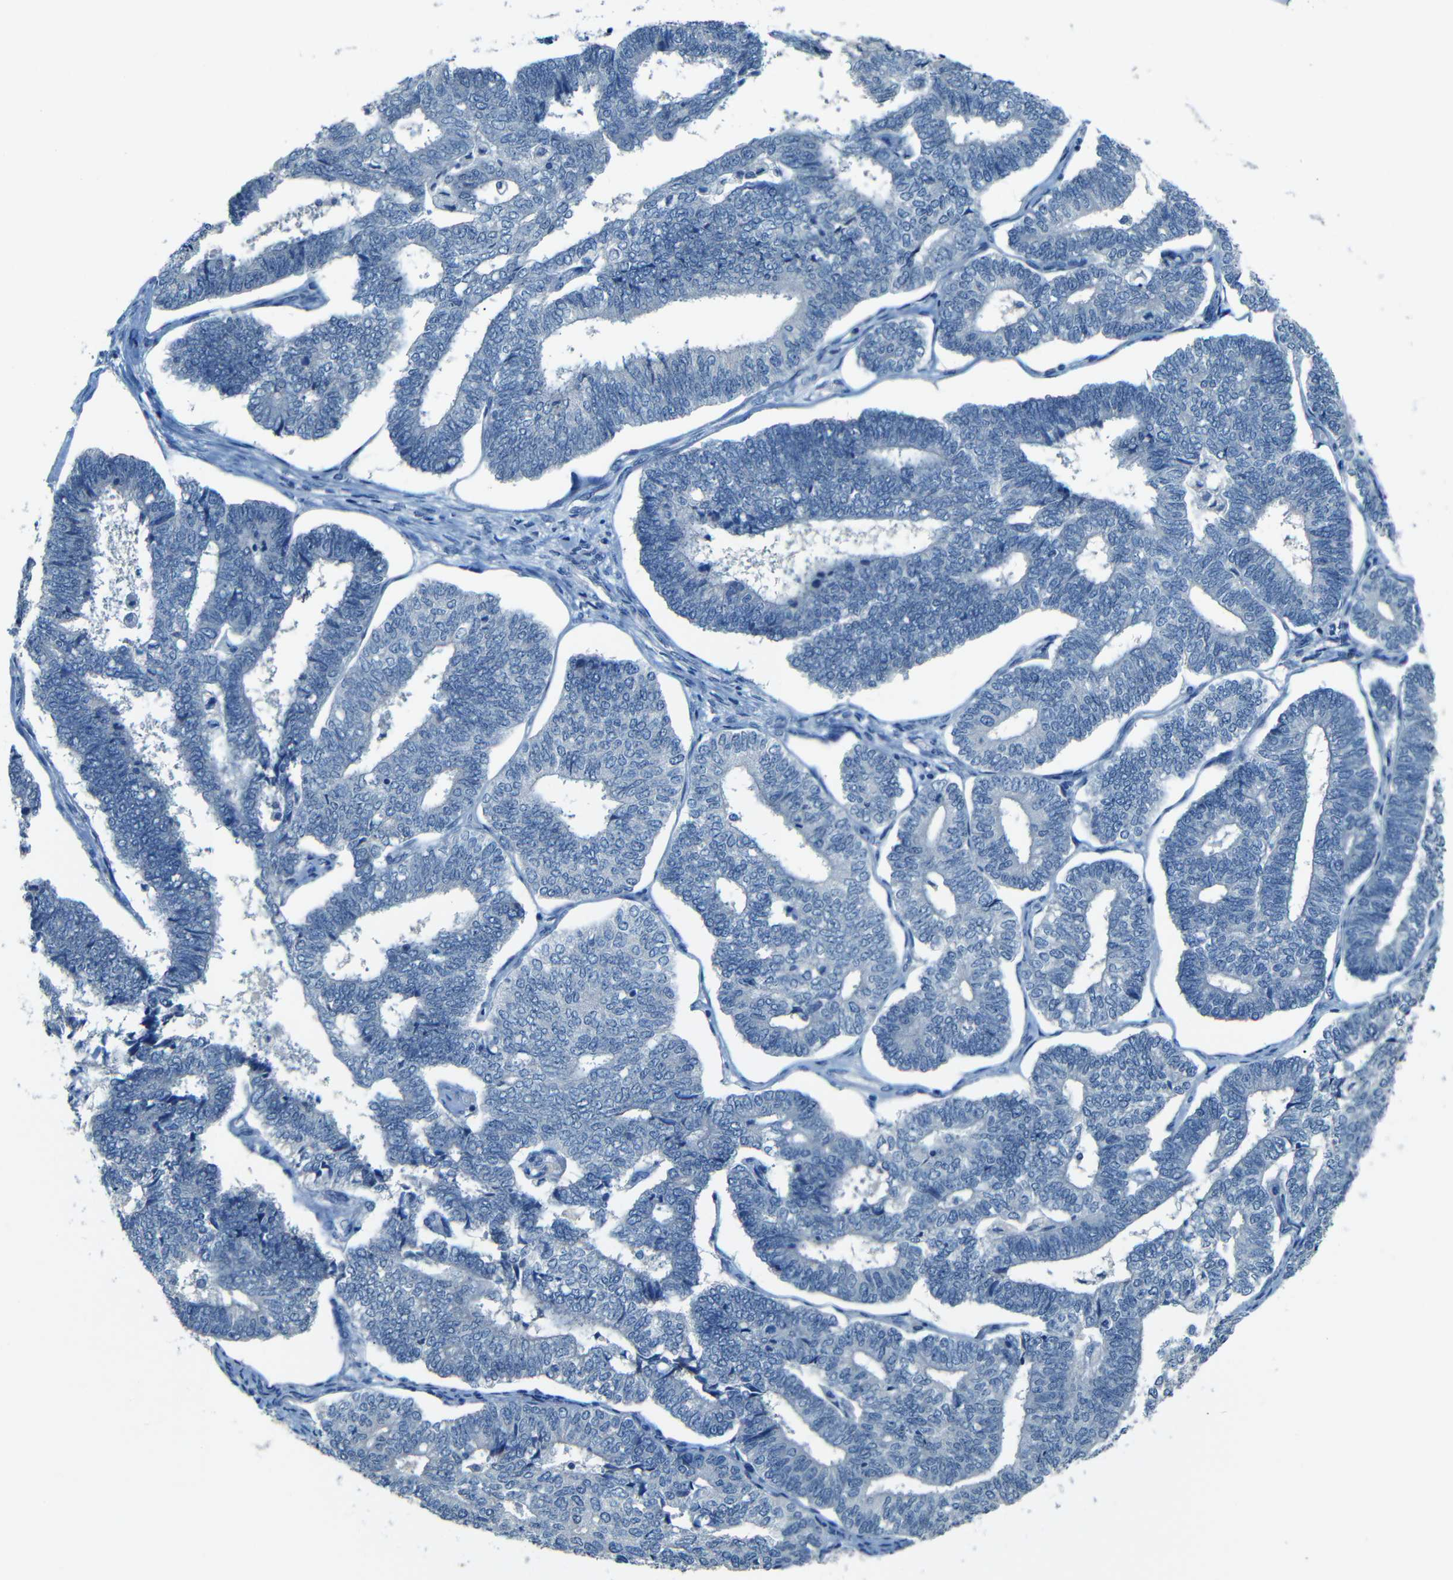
{"staining": {"intensity": "negative", "quantity": "none", "location": "none"}, "tissue": "endometrial cancer", "cell_type": "Tumor cells", "image_type": "cancer", "snomed": [{"axis": "morphology", "description": "Adenocarcinoma, NOS"}, {"axis": "topography", "description": "Endometrium"}], "caption": "Human endometrial cancer stained for a protein using IHC demonstrates no expression in tumor cells.", "gene": "ZMAT1", "patient": {"sex": "female", "age": 70}}